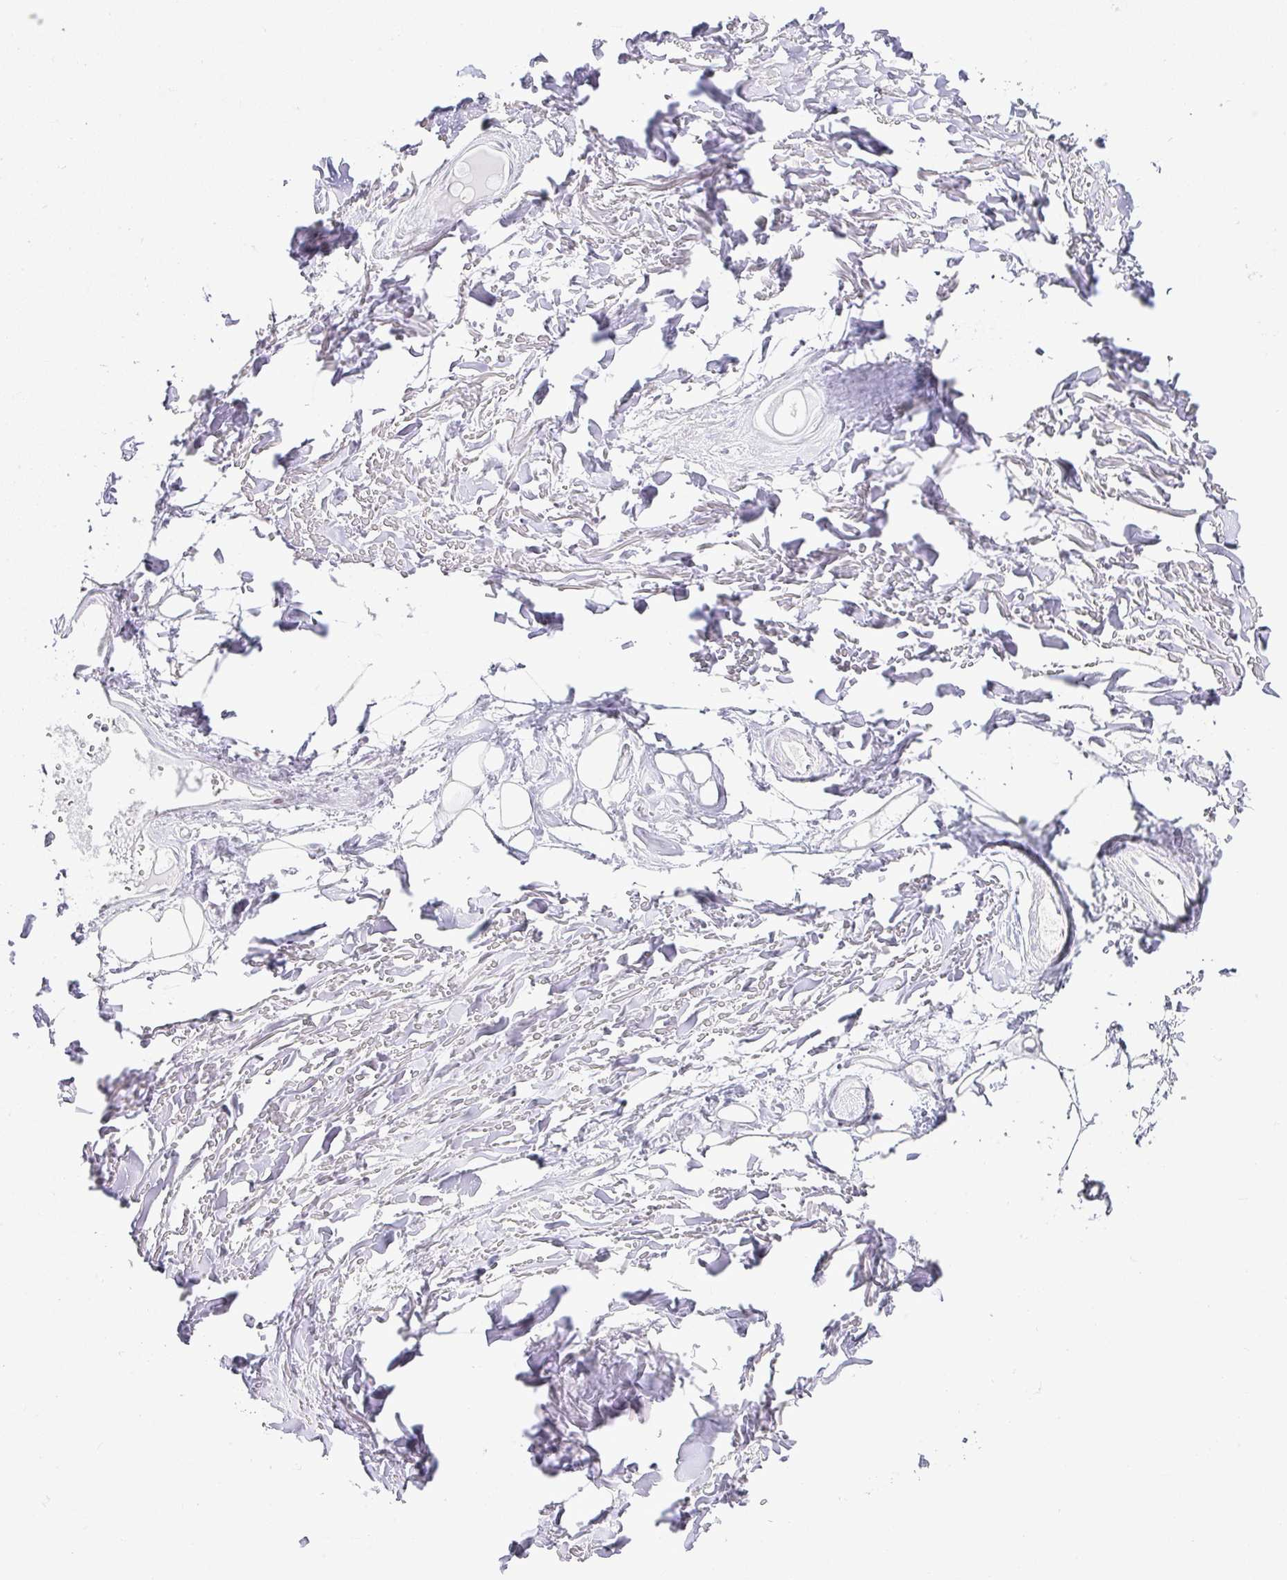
{"staining": {"intensity": "negative", "quantity": "none", "location": "none"}, "tissue": "adipose tissue", "cell_type": "Adipocytes", "image_type": "normal", "snomed": [{"axis": "morphology", "description": "Normal tissue, NOS"}, {"axis": "topography", "description": "Cartilage tissue"}], "caption": "High magnification brightfield microscopy of unremarkable adipose tissue stained with DAB (3,3'-diaminobenzidine) (brown) and counterstained with hematoxylin (blue): adipocytes show no significant staining. (DAB immunohistochemistry with hematoxylin counter stain).", "gene": "SERPINB3", "patient": {"sex": "male", "age": 57}}